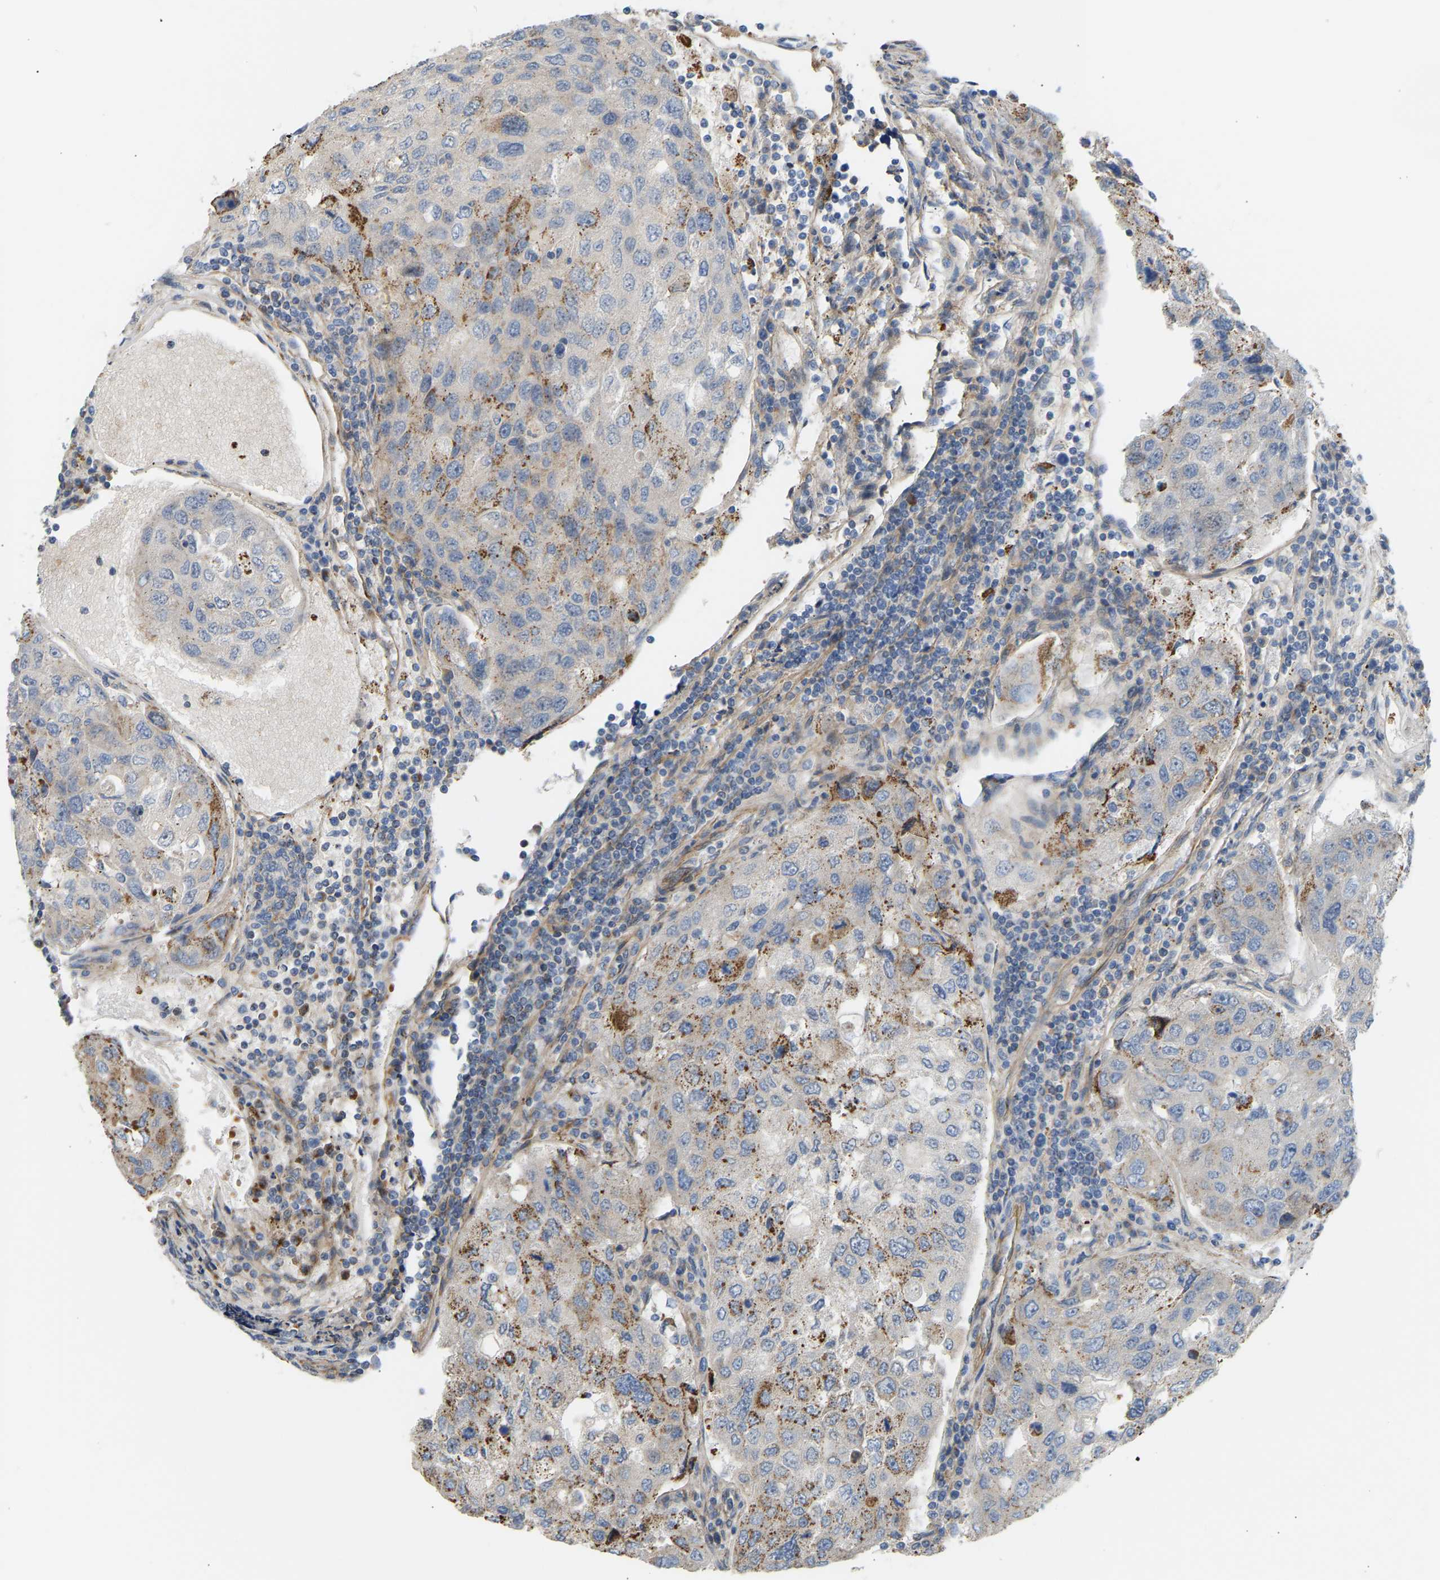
{"staining": {"intensity": "moderate", "quantity": "<25%", "location": "cytoplasmic/membranous"}, "tissue": "urothelial cancer", "cell_type": "Tumor cells", "image_type": "cancer", "snomed": [{"axis": "morphology", "description": "Urothelial carcinoma, High grade"}, {"axis": "topography", "description": "Lymph node"}, {"axis": "topography", "description": "Urinary bladder"}], "caption": "Immunohistochemistry of human high-grade urothelial carcinoma exhibits low levels of moderate cytoplasmic/membranous staining in approximately <25% of tumor cells. The staining is performed using DAB brown chromogen to label protein expression. The nuclei are counter-stained blue using hematoxylin.", "gene": "YIPF2", "patient": {"sex": "male", "age": 51}}